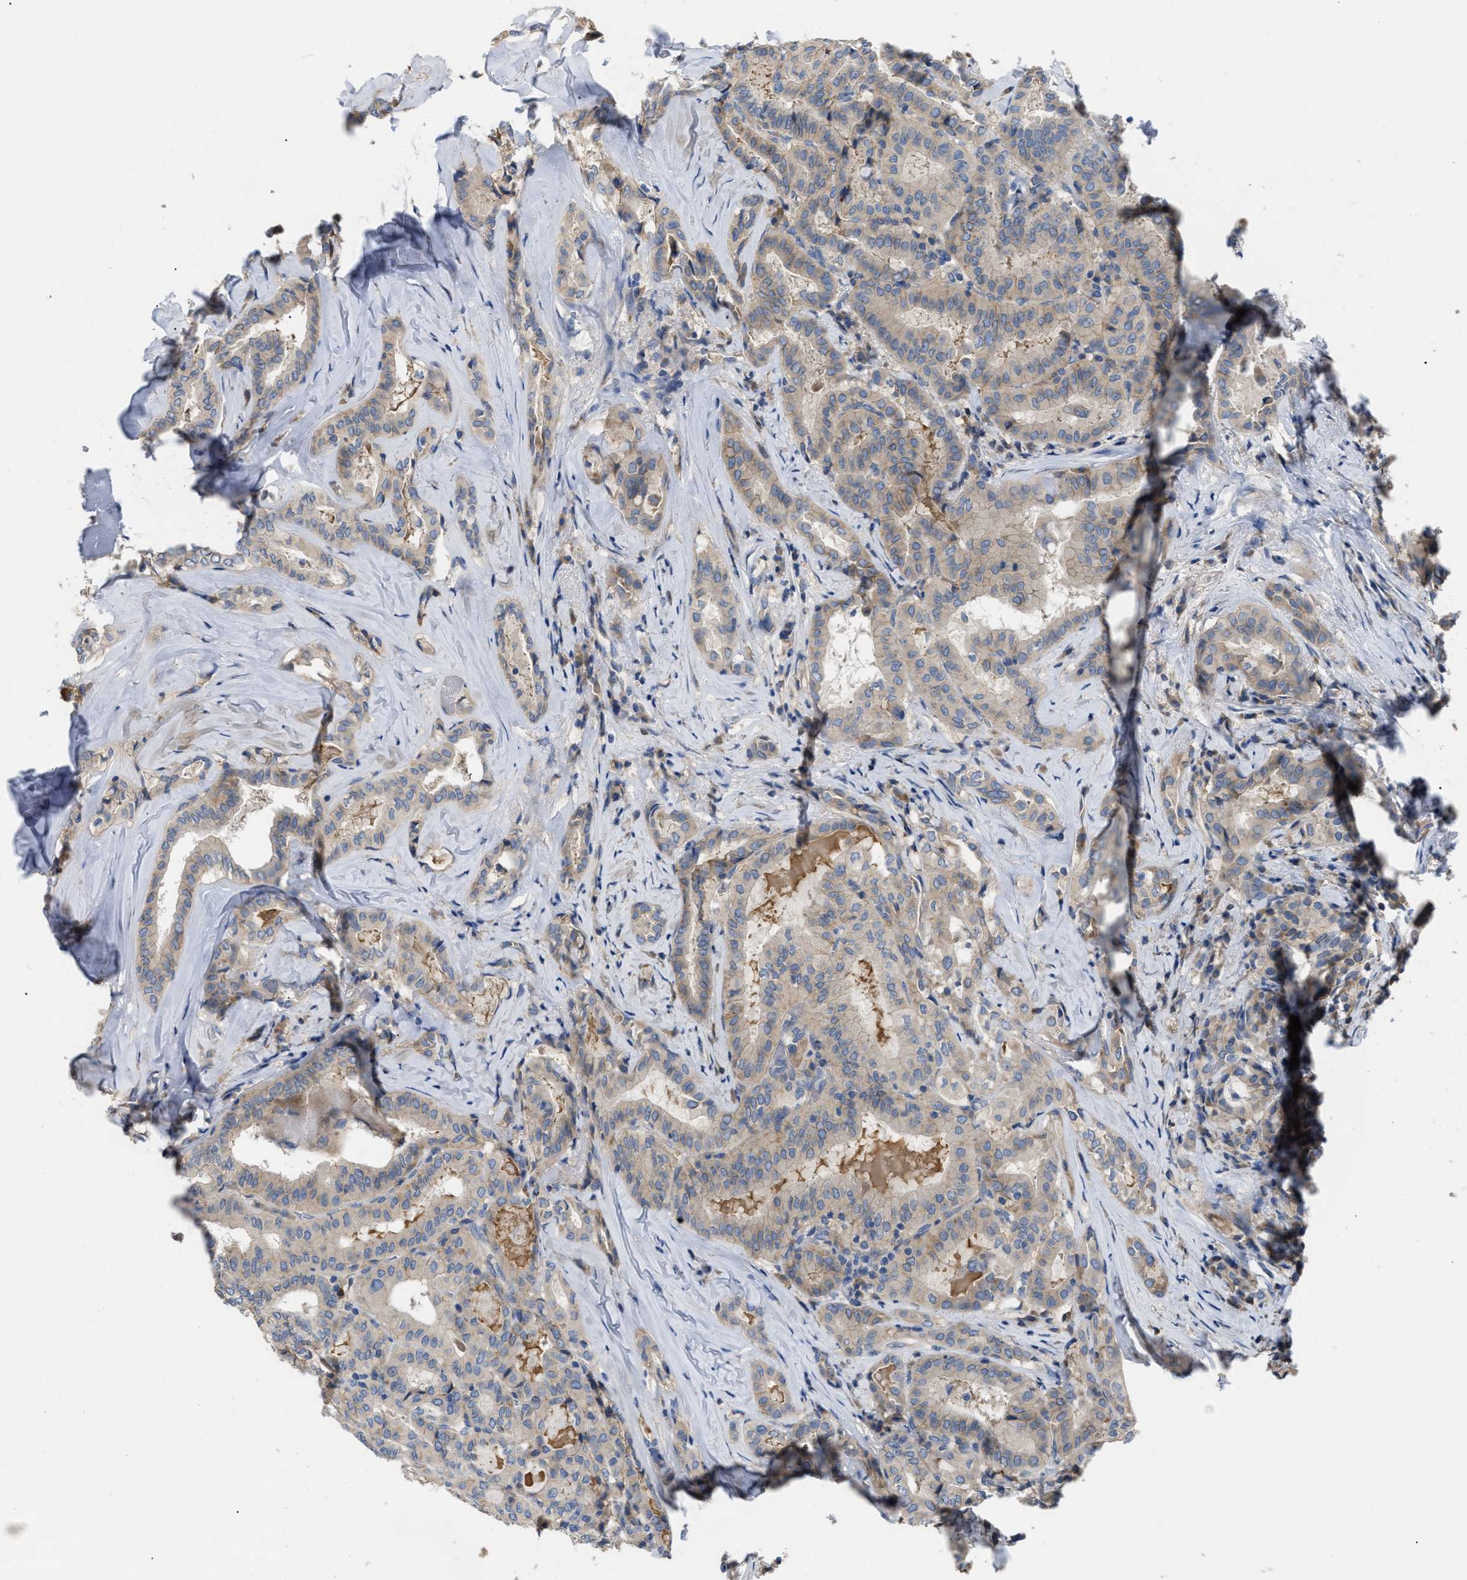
{"staining": {"intensity": "moderate", "quantity": "<25%", "location": "cytoplasmic/membranous"}, "tissue": "thyroid cancer", "cell_type": "Tumor cells", "image_type": "cancer", "snomed": [{"axis": "morphology", "description": "Papillary adenocarcinoma, NOS"}, {"axis": "topography", "description": "Thyroid gland"}], "caption": "IHC histopathology image of neoplastic tissue: papillary adenocarcinoma (thyroid) stained using immunohistochemistry (IHC) exhibits low levels of moderate protein expression localized specifically in the cytoplasmic/membranous of tumor cells, appearing as a cytoplasmic/membranous brown color.", "gene": "DHX58", "patient": {"sex": "female", "age": 42}}